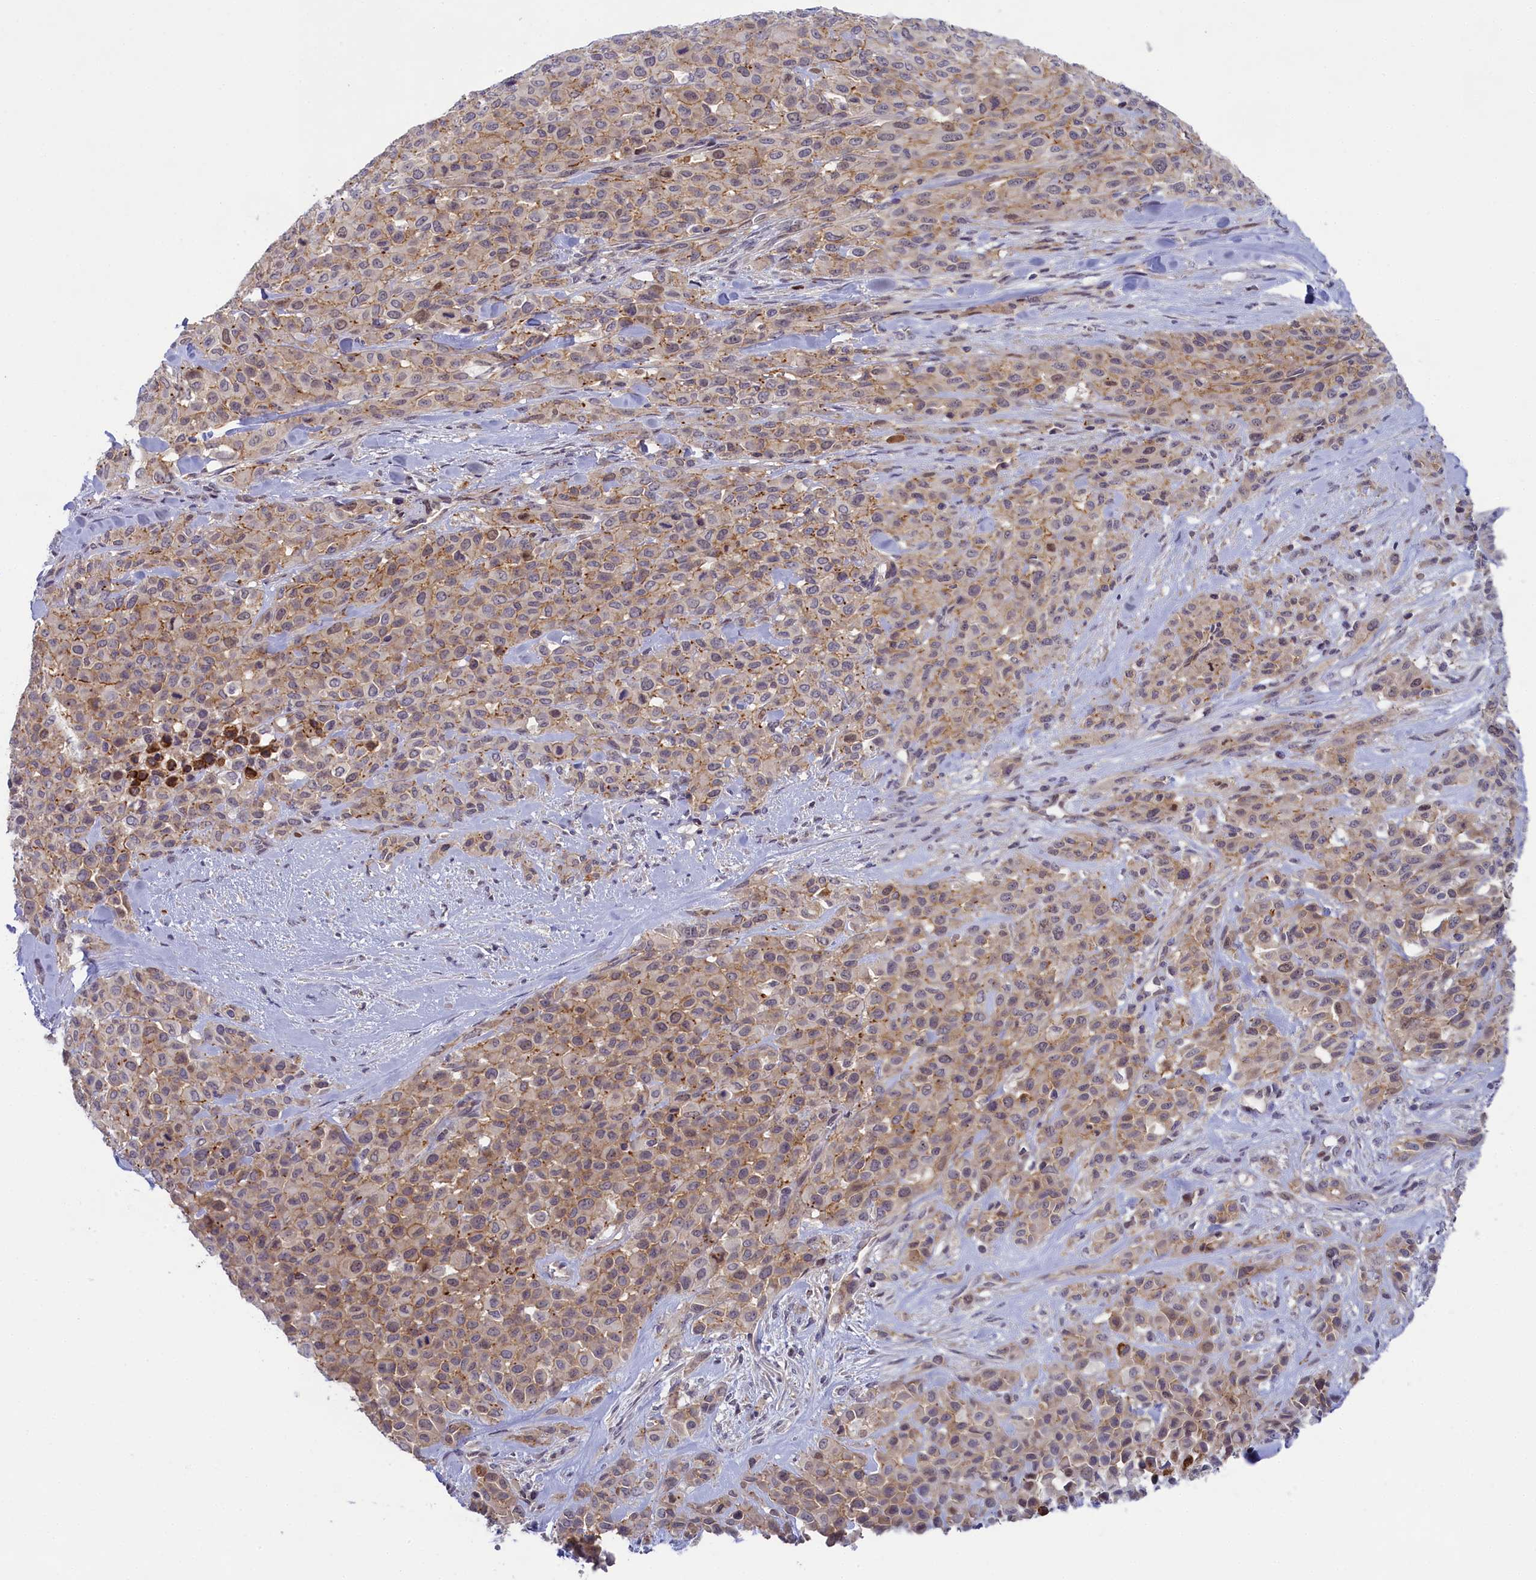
{"staining": {"intensity": "moderate", "quantity": "<25%", "location": "cytoplasmic/membranous"}, "tissue": "melanoma", "cell_type": "Tumor cells", "image_type": "cancer", "snomed": [{"axis": "morphology", "description": "Malignant melanoma, Metastatic site"}, {"axis": "topography", "description": "Skin"}], "caption": "Malignant melanoma (metastatic site) stained with a protein marker shows moderate staining in tumor cells.", "gene": "CCL23", "patient": {"sex": "female", "age": 81}}